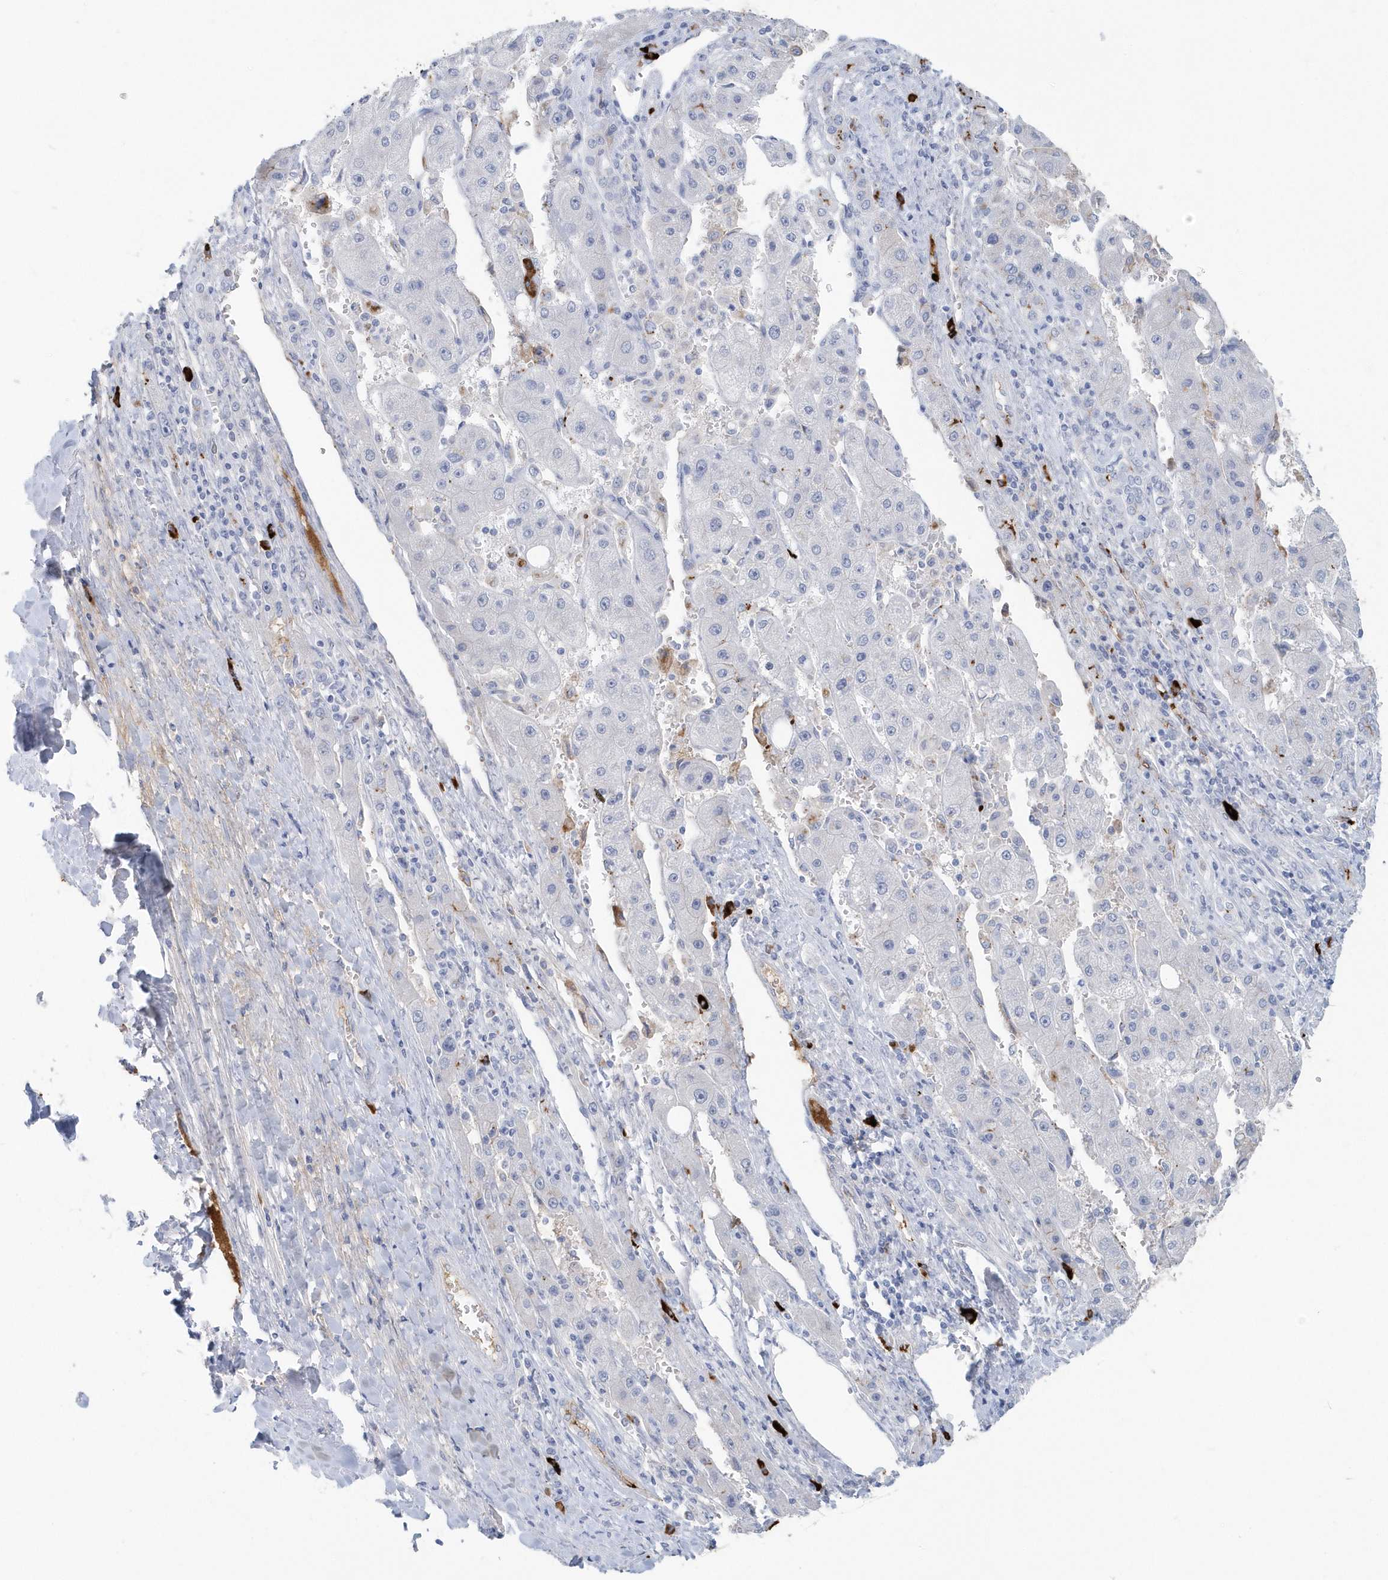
{"staining": {"intensity": "negative", "quantity": "none", "location": "none"}, "tissue": "liver cancer", "cell_type": "Tumor cells", "image_type": "cancer", "snomed": [{"axis": "morphology", "description": "Carcinoma, Hepatocellular, NOS"}, {"axis": "topography", "description": "Liver"}], "caption": "This is an IHC histopathology image of liver cancer (hepatocellular carcinoma). There is no positivity in tumor cells.", "gene": "JCHAIN", "patient": {"sex": "female", "age": 73}}